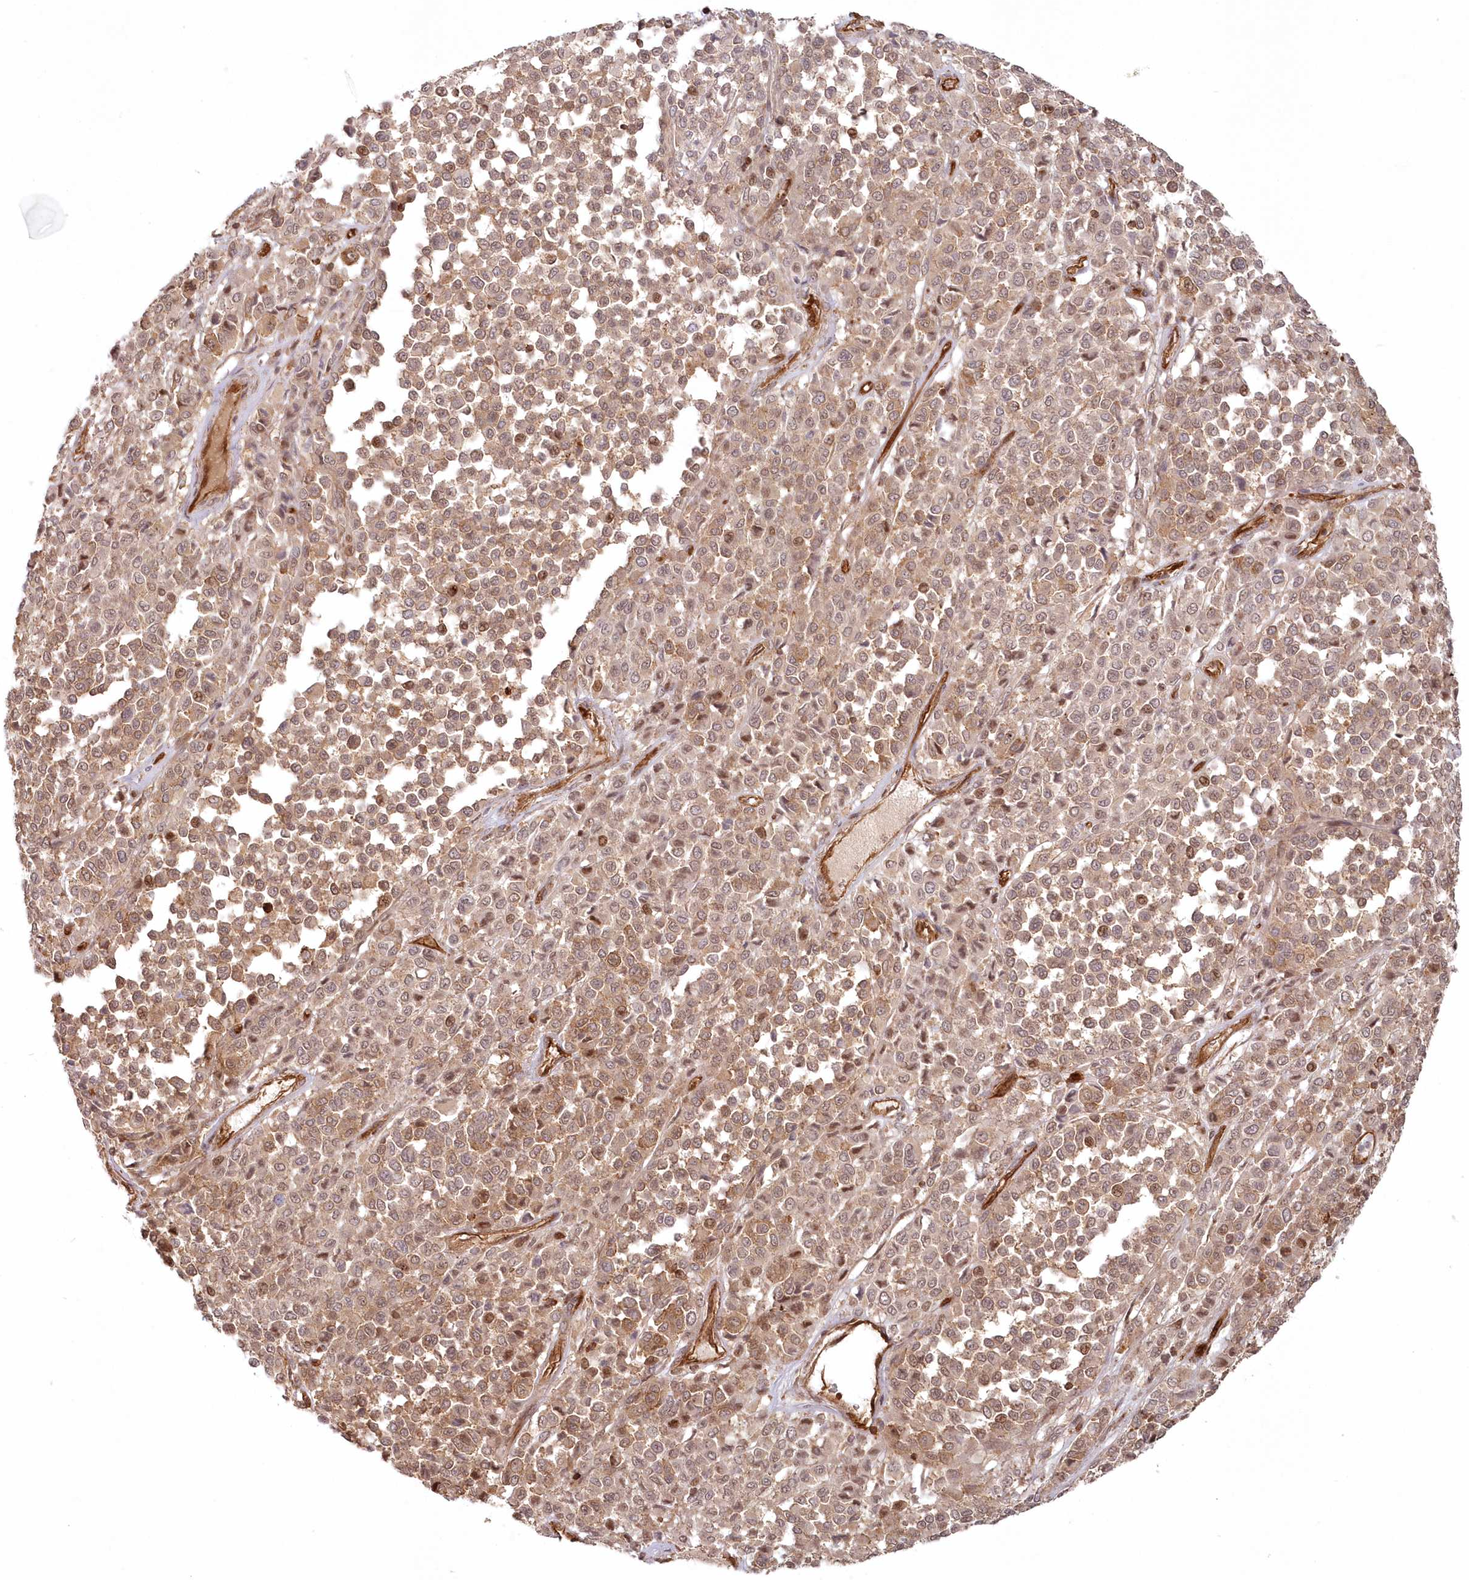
{"staining": {"intensity": "moderate", "quantity": ">75%", "location": "cytoplasmic/membranous"}, "tissue": "melanoma", "cell_type": "Tumor cells", "image_type": "cancer", "snomed": [{"axis": "morphology", "description": "Malignant melanoma, Metastatic site"}, {"axis": "topography", "description": "Pancreas"}], "caption": "The micrograph reveals a brown stain indicating the presence of a protein in the cytoplasmic/membranous of tumor cells in melanoma.", "gene": "RGCC", "patient": {"sex": "female", "age": 30}}